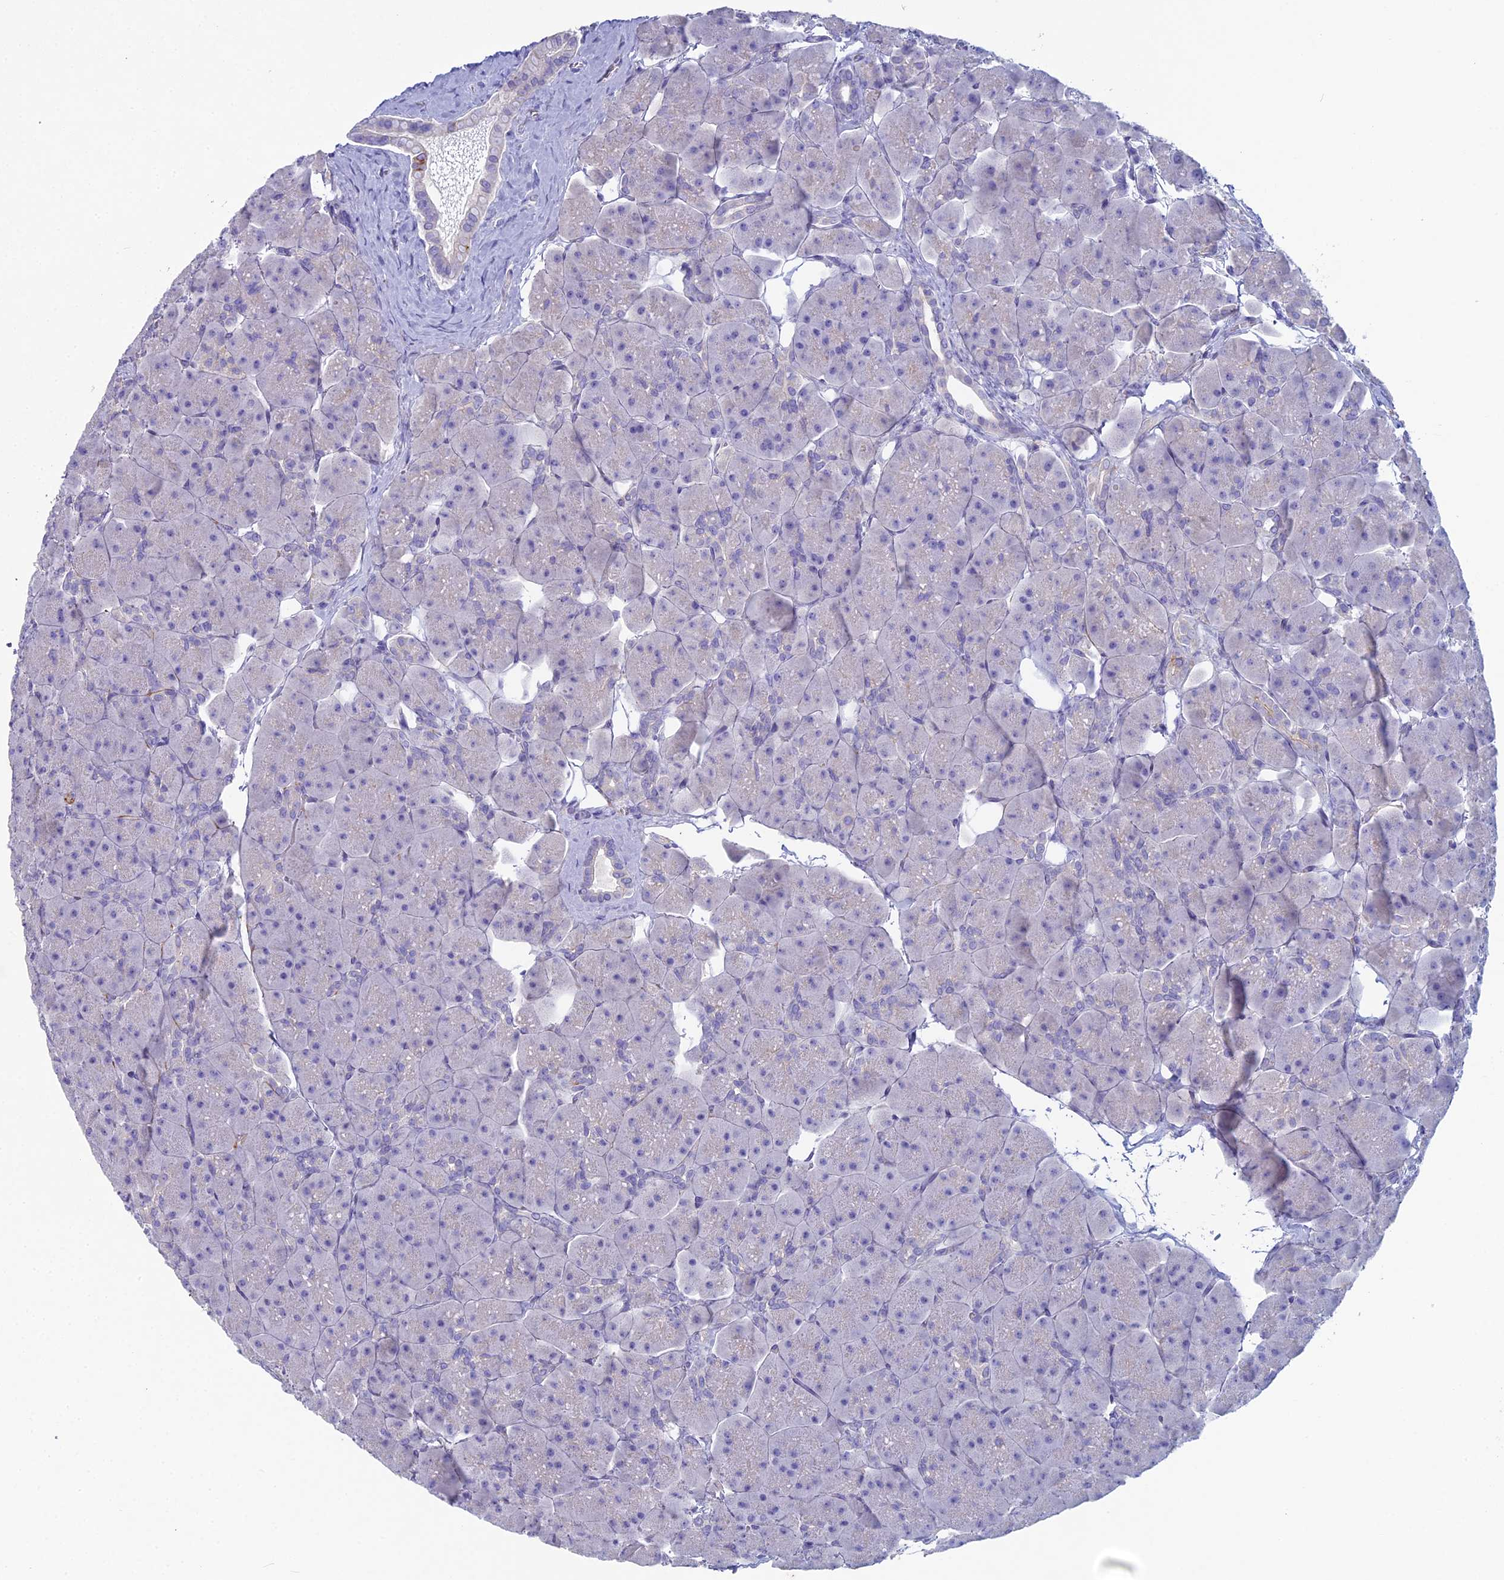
{"staining": {"intensity": "strong", "quantity": "<25%", "location": "cytoplasmic/membranous"}, "tissue": "pancreas", "cell_type": "Exocrine glandular cells", "image_type": "normal", "snomed": [{"axis": "morphology", "description": "Normal tissue, NOS"}, {"axis": "topography", "description": "Pancreas"}], "caption": "A high-resolution photomicrograph shows immunohistochemistry (IHC) staining of benign pancreas, which exhibits strong cytoplasmic/membranous staining in approximately <25% of exocrine glandular cells.", "gene": "NCAM1", "patient": {"sex": "male", "age": 66}}